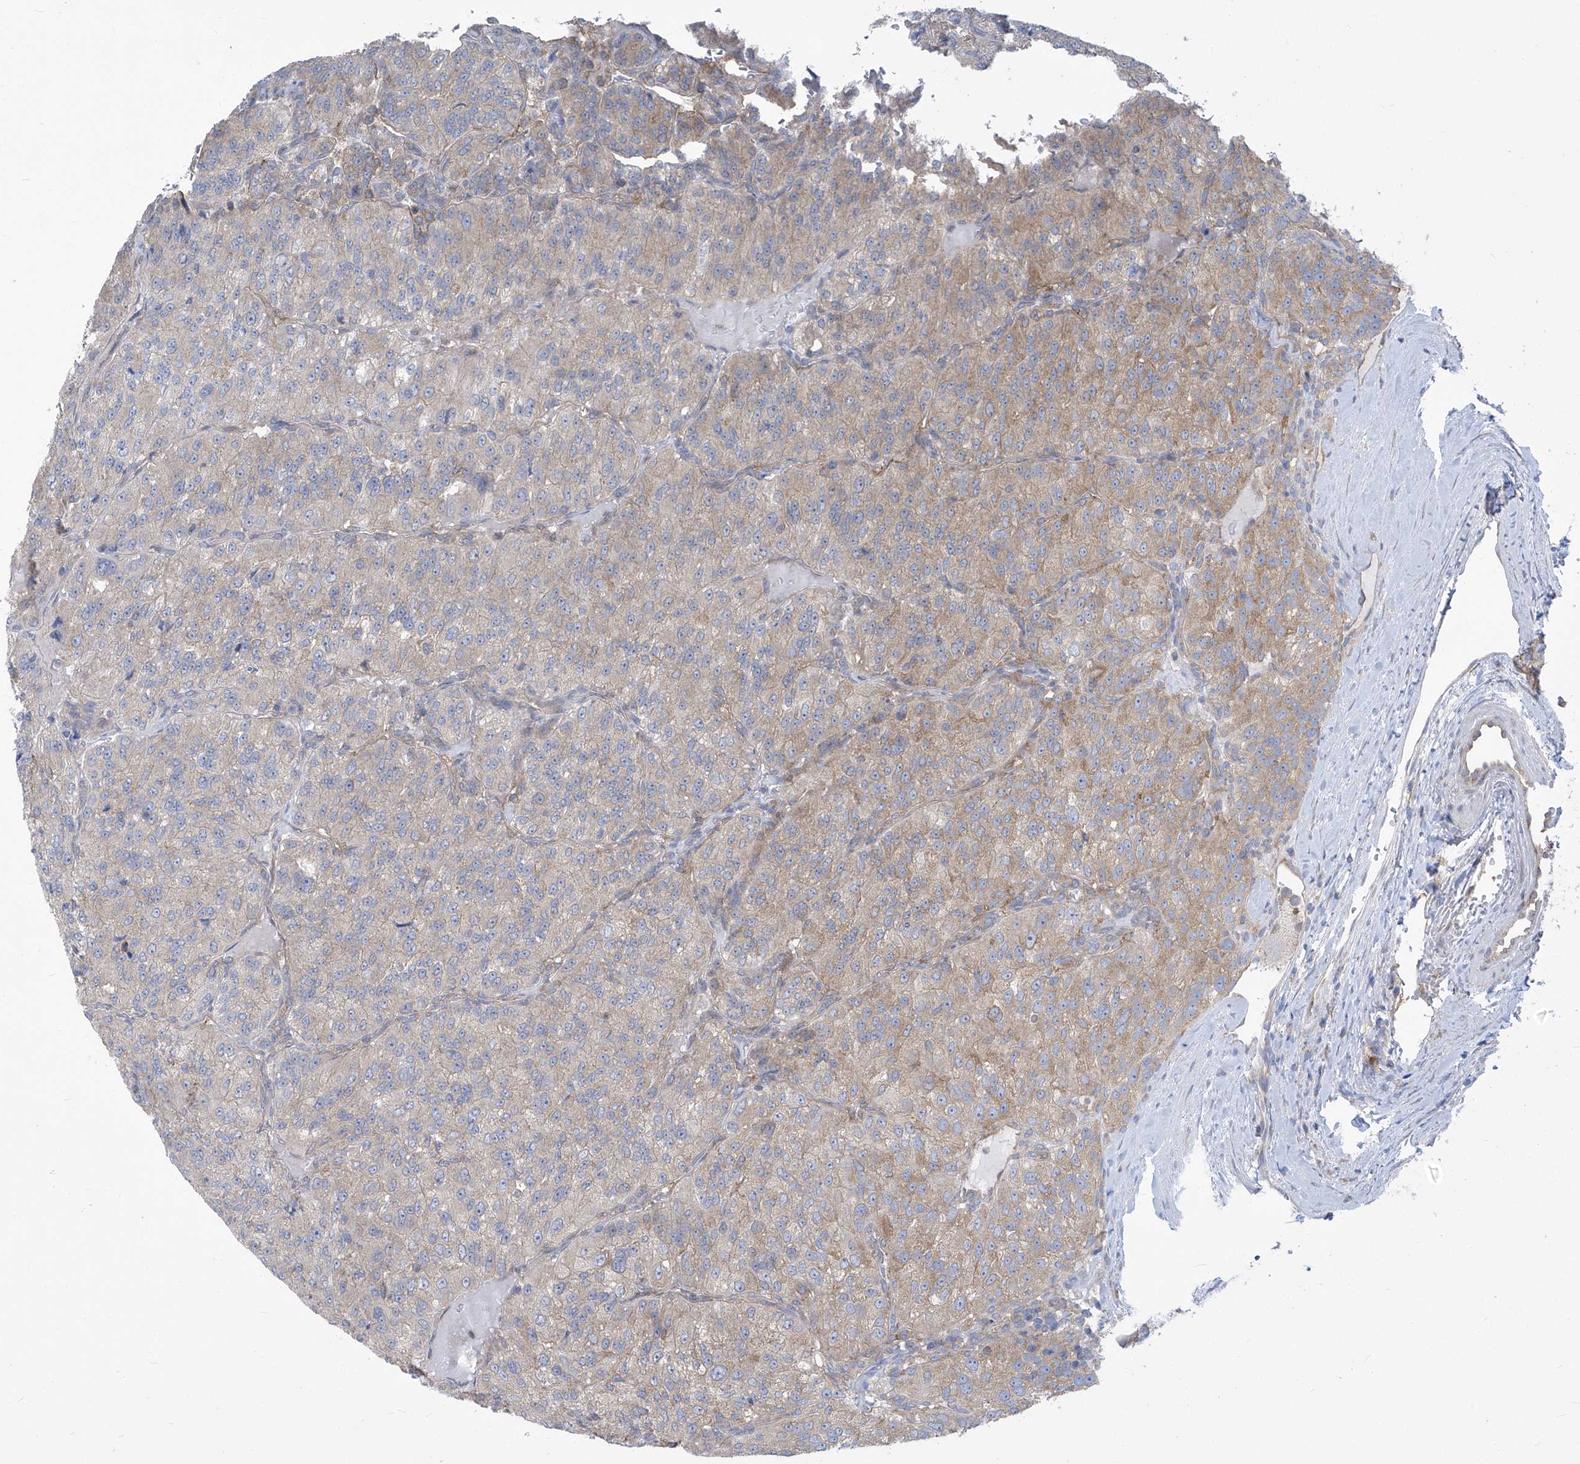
{"staining": {"intensity": "weak", "quantity": "<25%", "location": "cytoplasmic/membranous"}, "tissue": "renal cancer", "cell_type": "Tumor cells", "image_type": "cancer", "snomed": [{"axis": "morphology", "description": "Adenocarcinoma, NOS"}, {"axis": "topography", "description": "Kidney"}], "caption": "IHC of renal adenocarcinoma shows no positivity in tumor cells.", "gene": "EIF3M", "patient": {"sex": "female", "age": 63}}